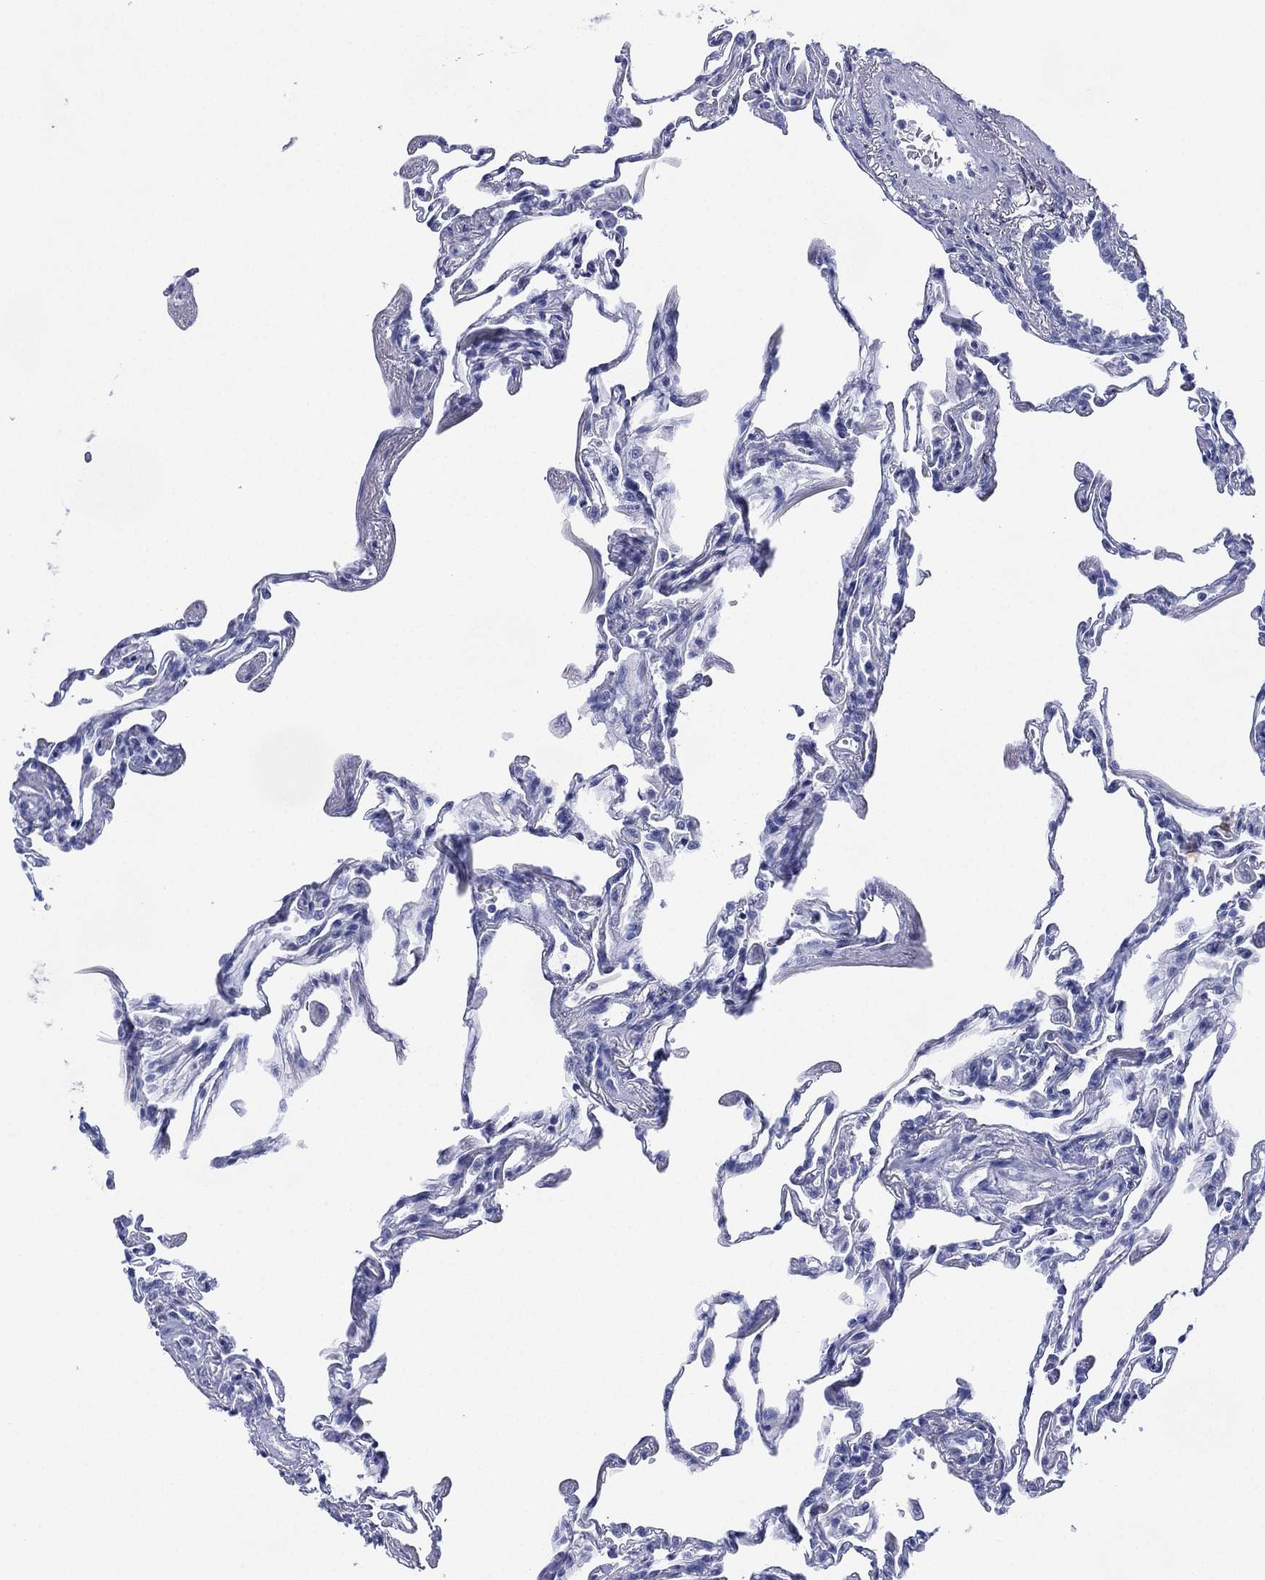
{"staining": {"intensity": "negative", "quantity": "none", "location": "none"}, "tissue": "lung", "cell_type": "Alveolar cells", "image_type": "normal", "snomed": [{"axis": "morphology", "description": "Normal tissue, NOS"}, {"axis": "topography", "description": "Lung"}], "caption": "This micrograph is of unremarkable lung stained with IHC to label a protein in brown with the nuclei are counter-stained blue. There is no expression in alveolar cells. (Brightfield microscopy of DAB (3,3'-diaminobenzidine) IHC at high magnification).", "gene": "DSG1", "patient": {"sex": "female", "age": 57}}